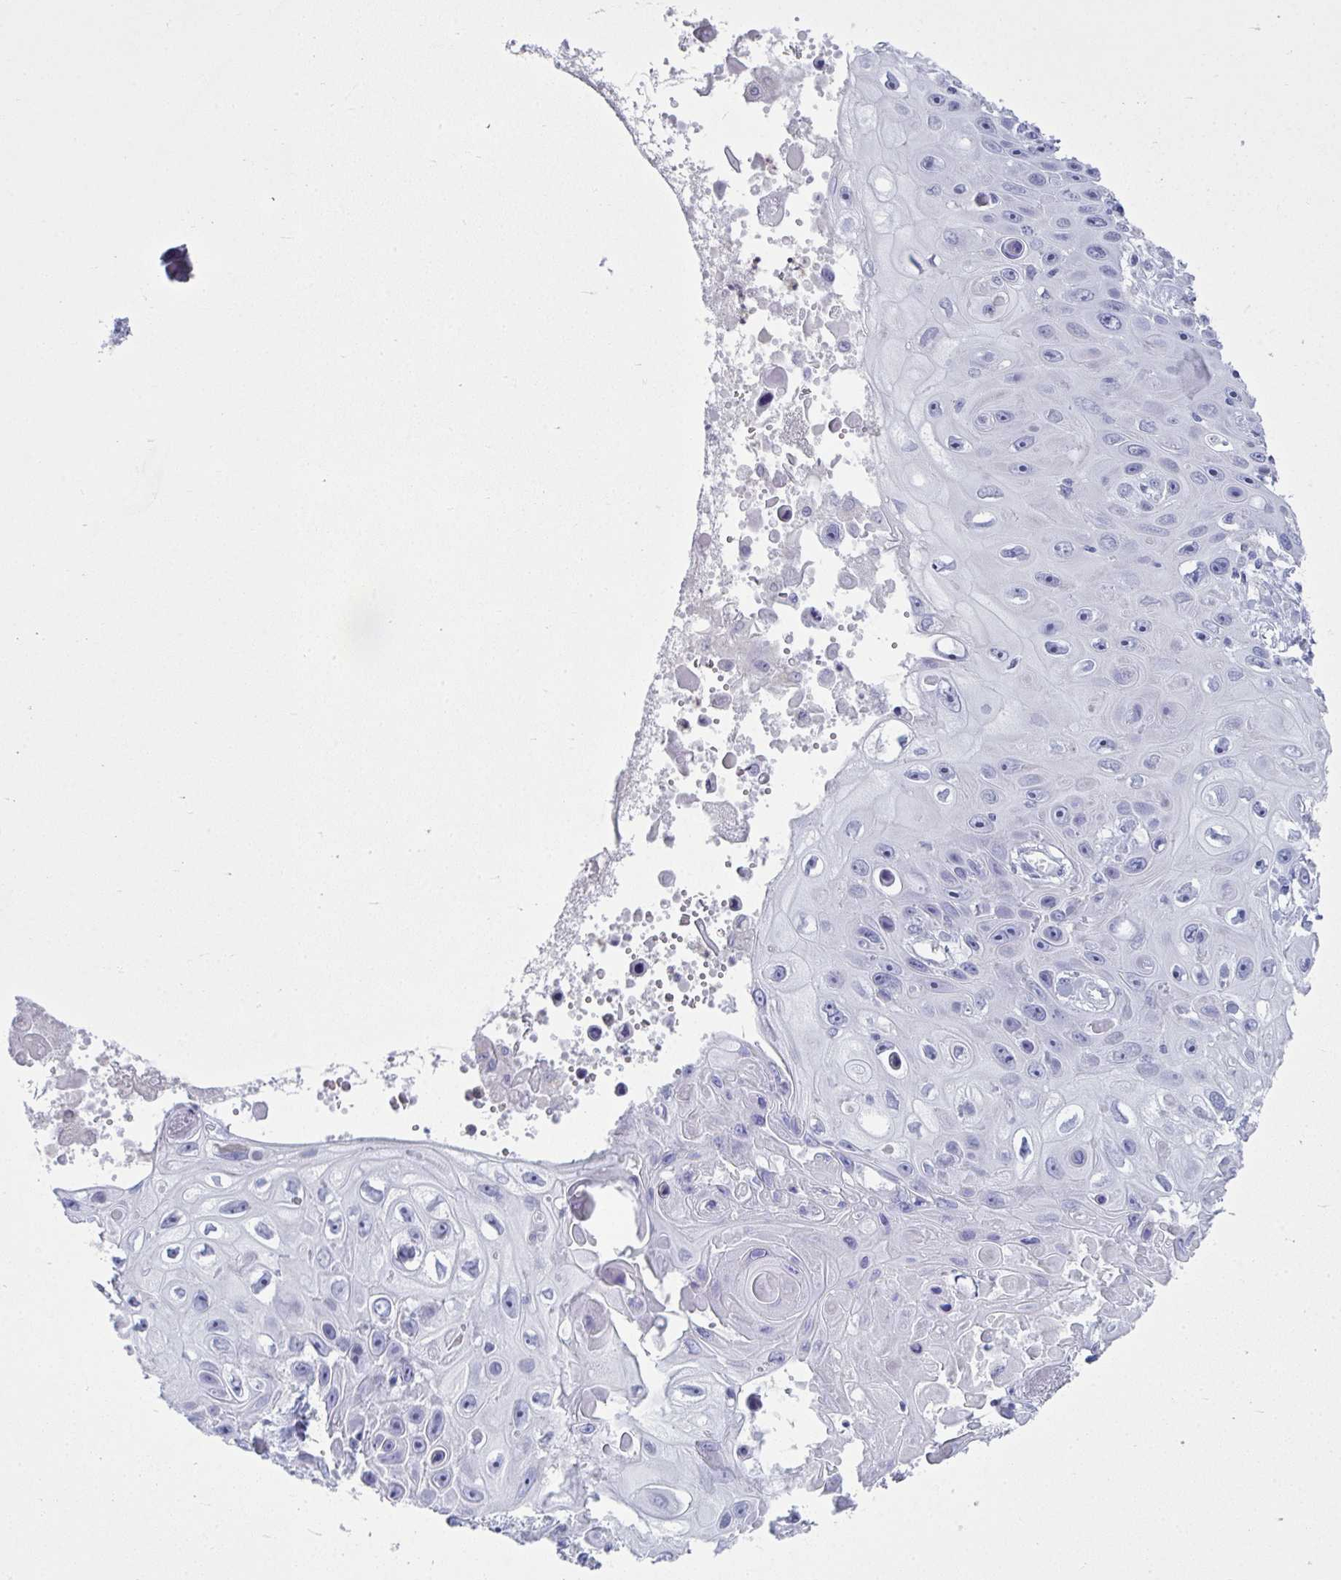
{"staining": {"intensity": "negative", "quantity": "none", "location": "none"}, "tissue": "skin cancer", "cell_type": "Tumor cells", "image_type": "cancer", "snomed": [{"axis": "morphology", "description": "Squamous cell carcinoma, NOS"}, {"axis": "topography", "description": "Skin"}], "caption": "Tumor cells show no significant expression in skin squamous cell carcinoma. The staining was performed using DAB (3,3'-diaminobenzidine) to visualize the protein expression in brown, while the nuclei were stained in blue with hematoxylin (Magnification: 20x).", "gene": "SERPINB10", "patient": {"sex": "male", "age": 82}}